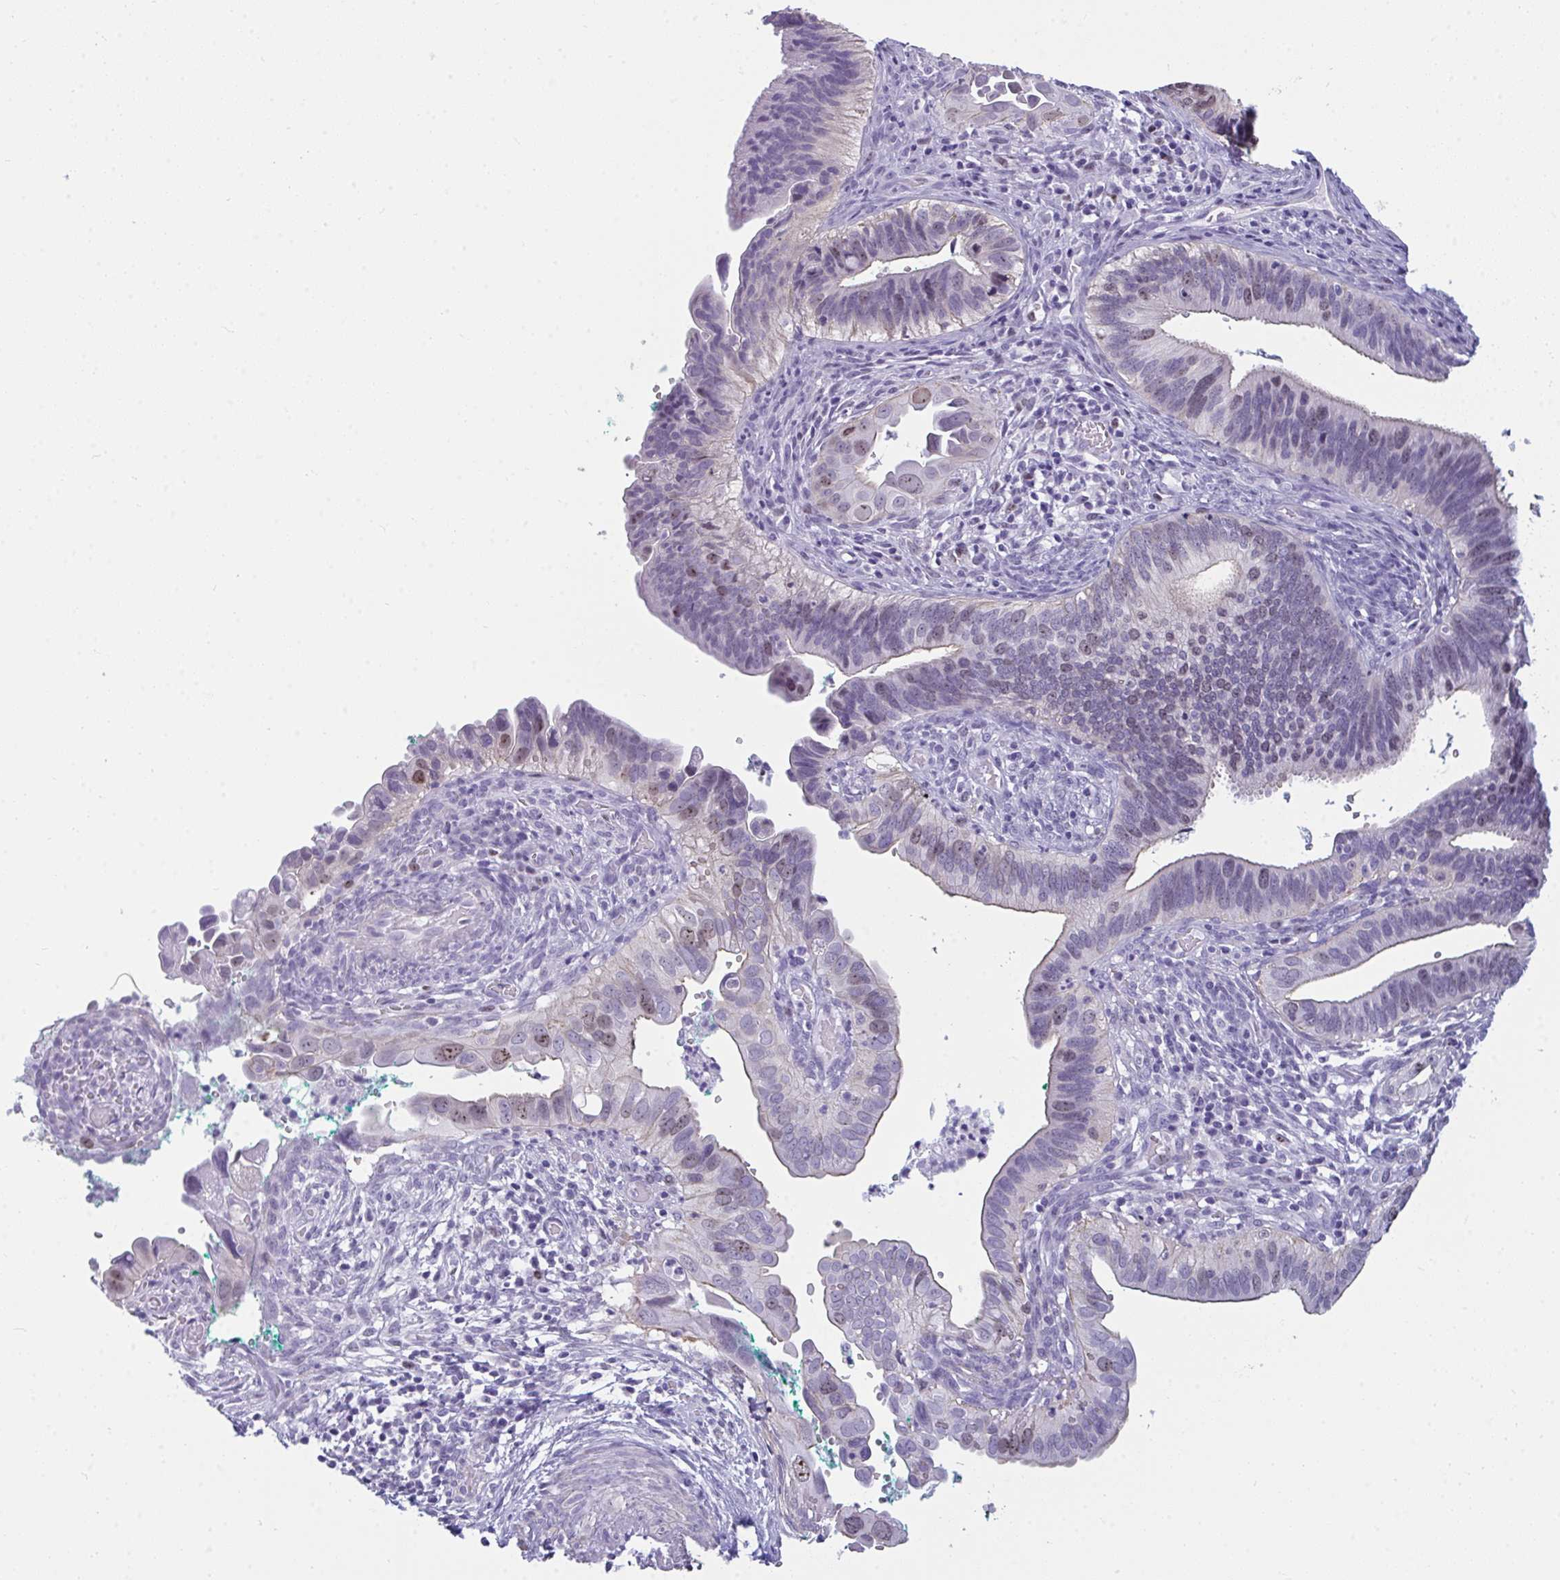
{"staining": {"intensity": "moderate", "quantity": "<25%", "location": "nuclear"}, "tissue": "cervical cancer", "cell_type": "Tumor cells", "image_type": "cancer", "snomed": [{"axis": "morphology", "description": "Adenocarcinoma, NOS"}, {"axis": "topography", "description": "Cervix"}], "caption": "Immunohistochemical staining of human cervical cancer (adenocarcinoma) displays low levels of moderate nuclear staining in approximately <25% of tumor cells.", "gene": "SUZ12", "patient": {"sex": "female", "age": 42}}